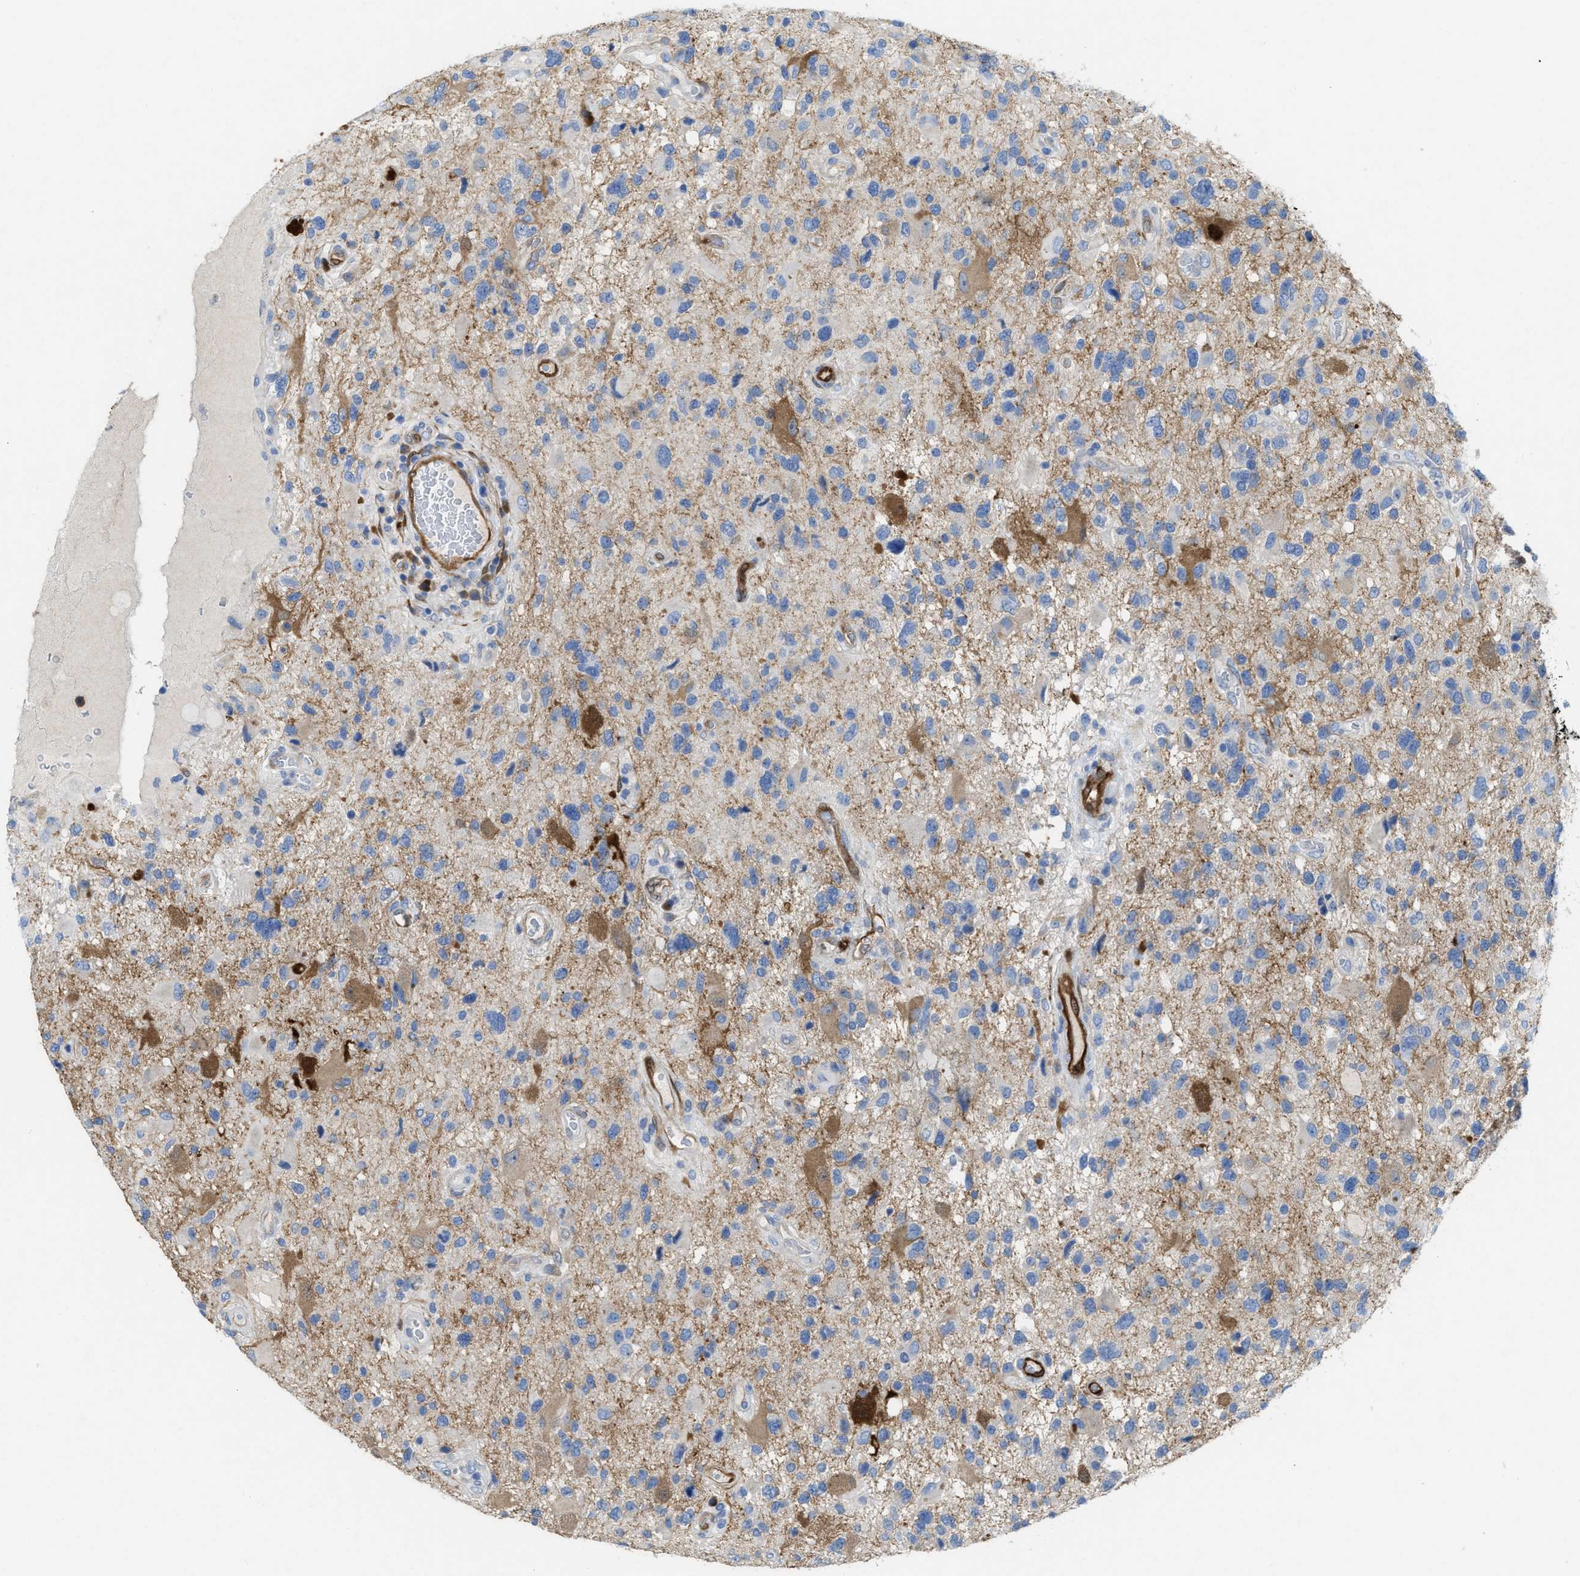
{"staining": {"intensity": "negative", "quantity": "none", "location": "none"}, "tissue": "glioma", "cell_type": "Tumor cells", "image_type": "cancer", "snomed": [{"axis": "morphology", "description": "Glioma, malignant, High grade"}, {"axis": "topography", "description": "Brain"}], "caption": "This is a histopathology image of IHC staining of glioma, which shows no expression in tumor cells. (Brightfield microscopy of DAB (3,3'-diaminobenzidine) immunohistochemistry at high magnification).", "gene": "ASS1", "patient": {"sex": "male", "age": 33}}